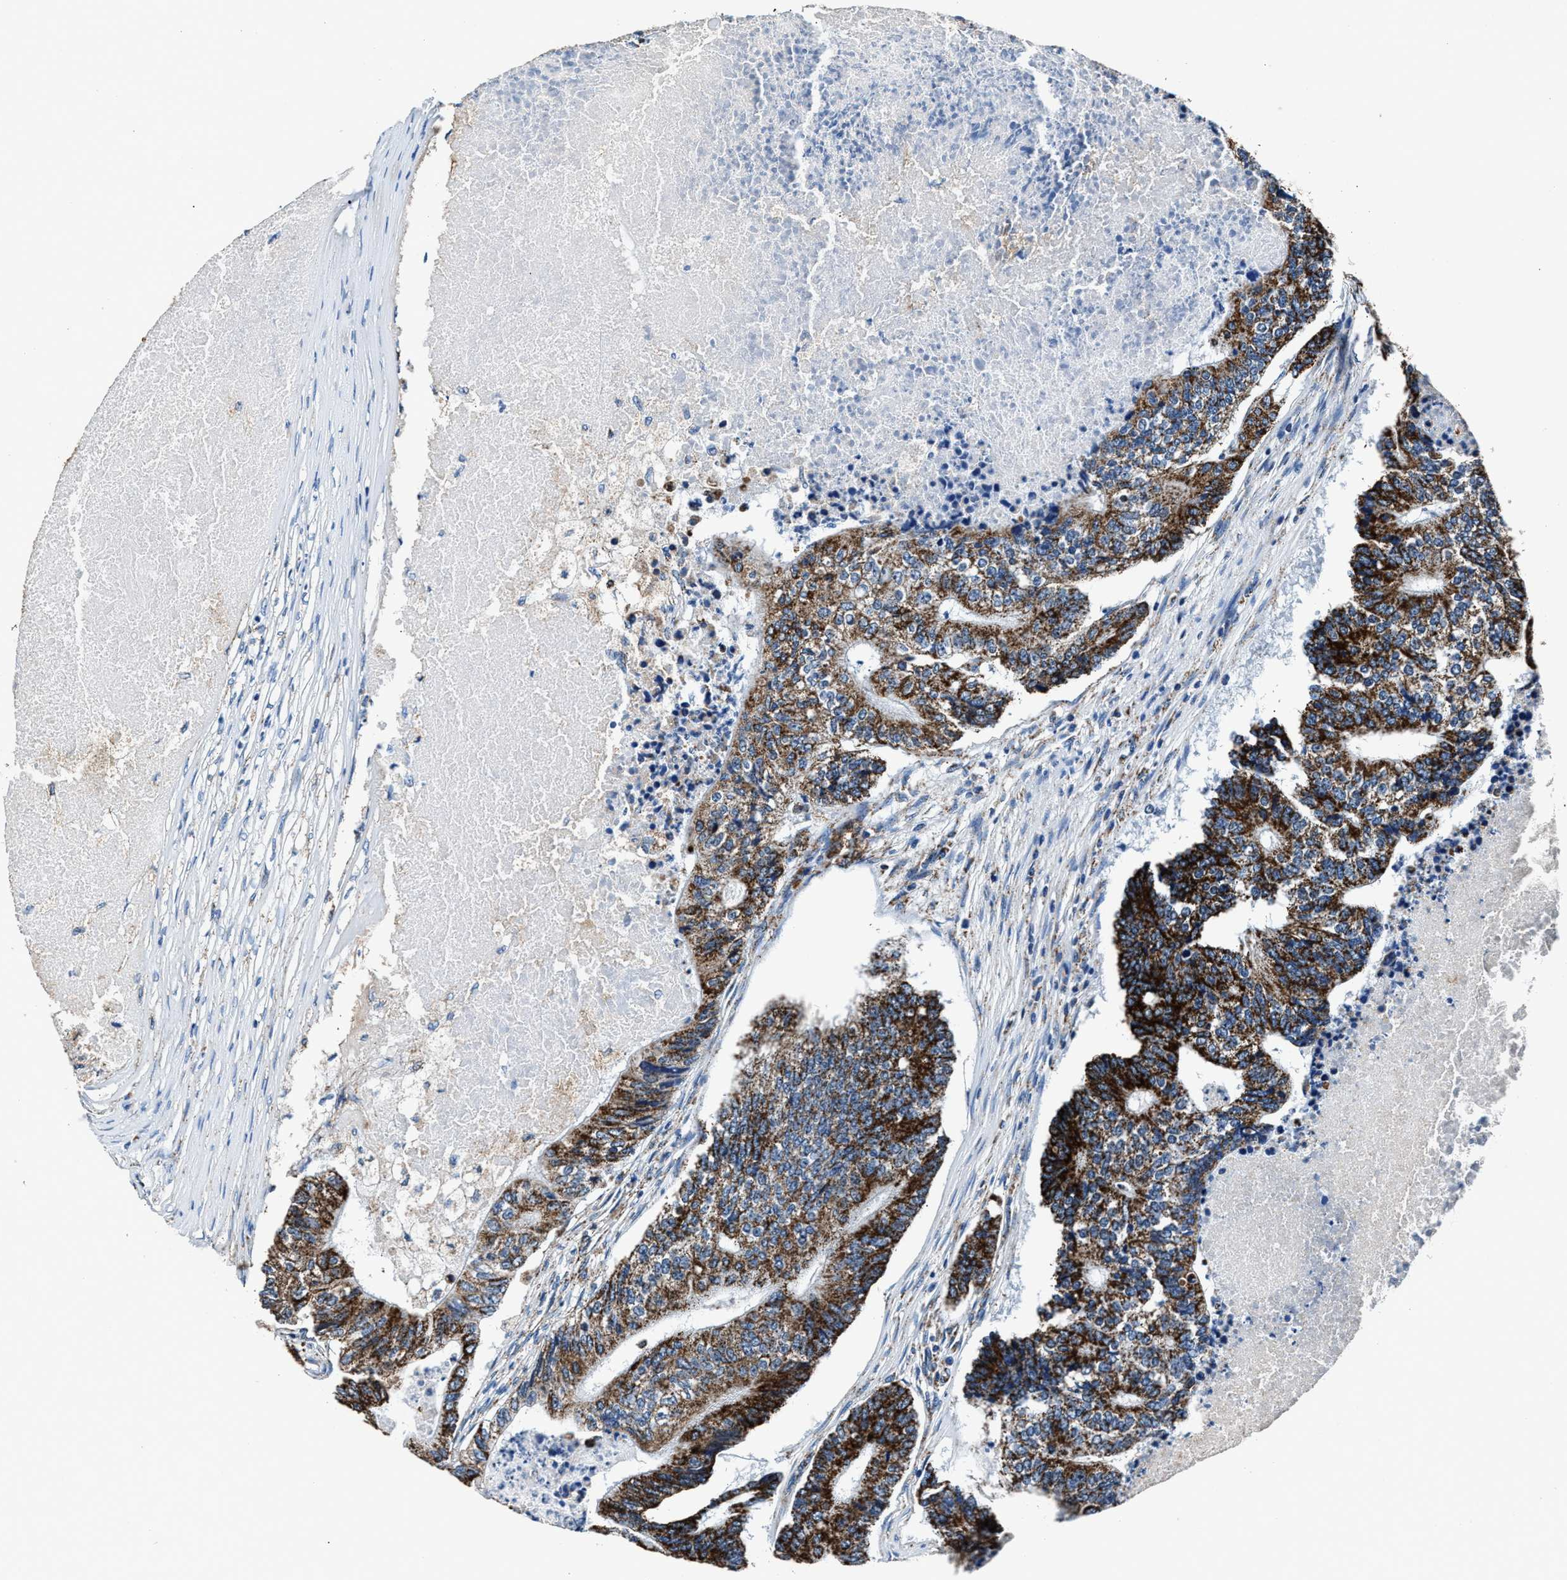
{"staining": {"intensity": "strong", "quantity": ">75%", "location": "cytoplasmic/membranous"}, "tissue": "colorectal cancer", "cell_type": "Tumor cells", "image_type": "cancer", "snomed": [{"axis": "morphology", "description": "Adenocarcinoma, NOS"}, {"axis": "topography", "description": "Colon"}], "caption": "Immunohistochemical staining of human colorectal cancer demonstrates strong cytoplasmic/membranous protein positivity in approximately >75% of tumor cells.", "gene": "HIBADH", "patient": {"sex": "female", "age": 67}}